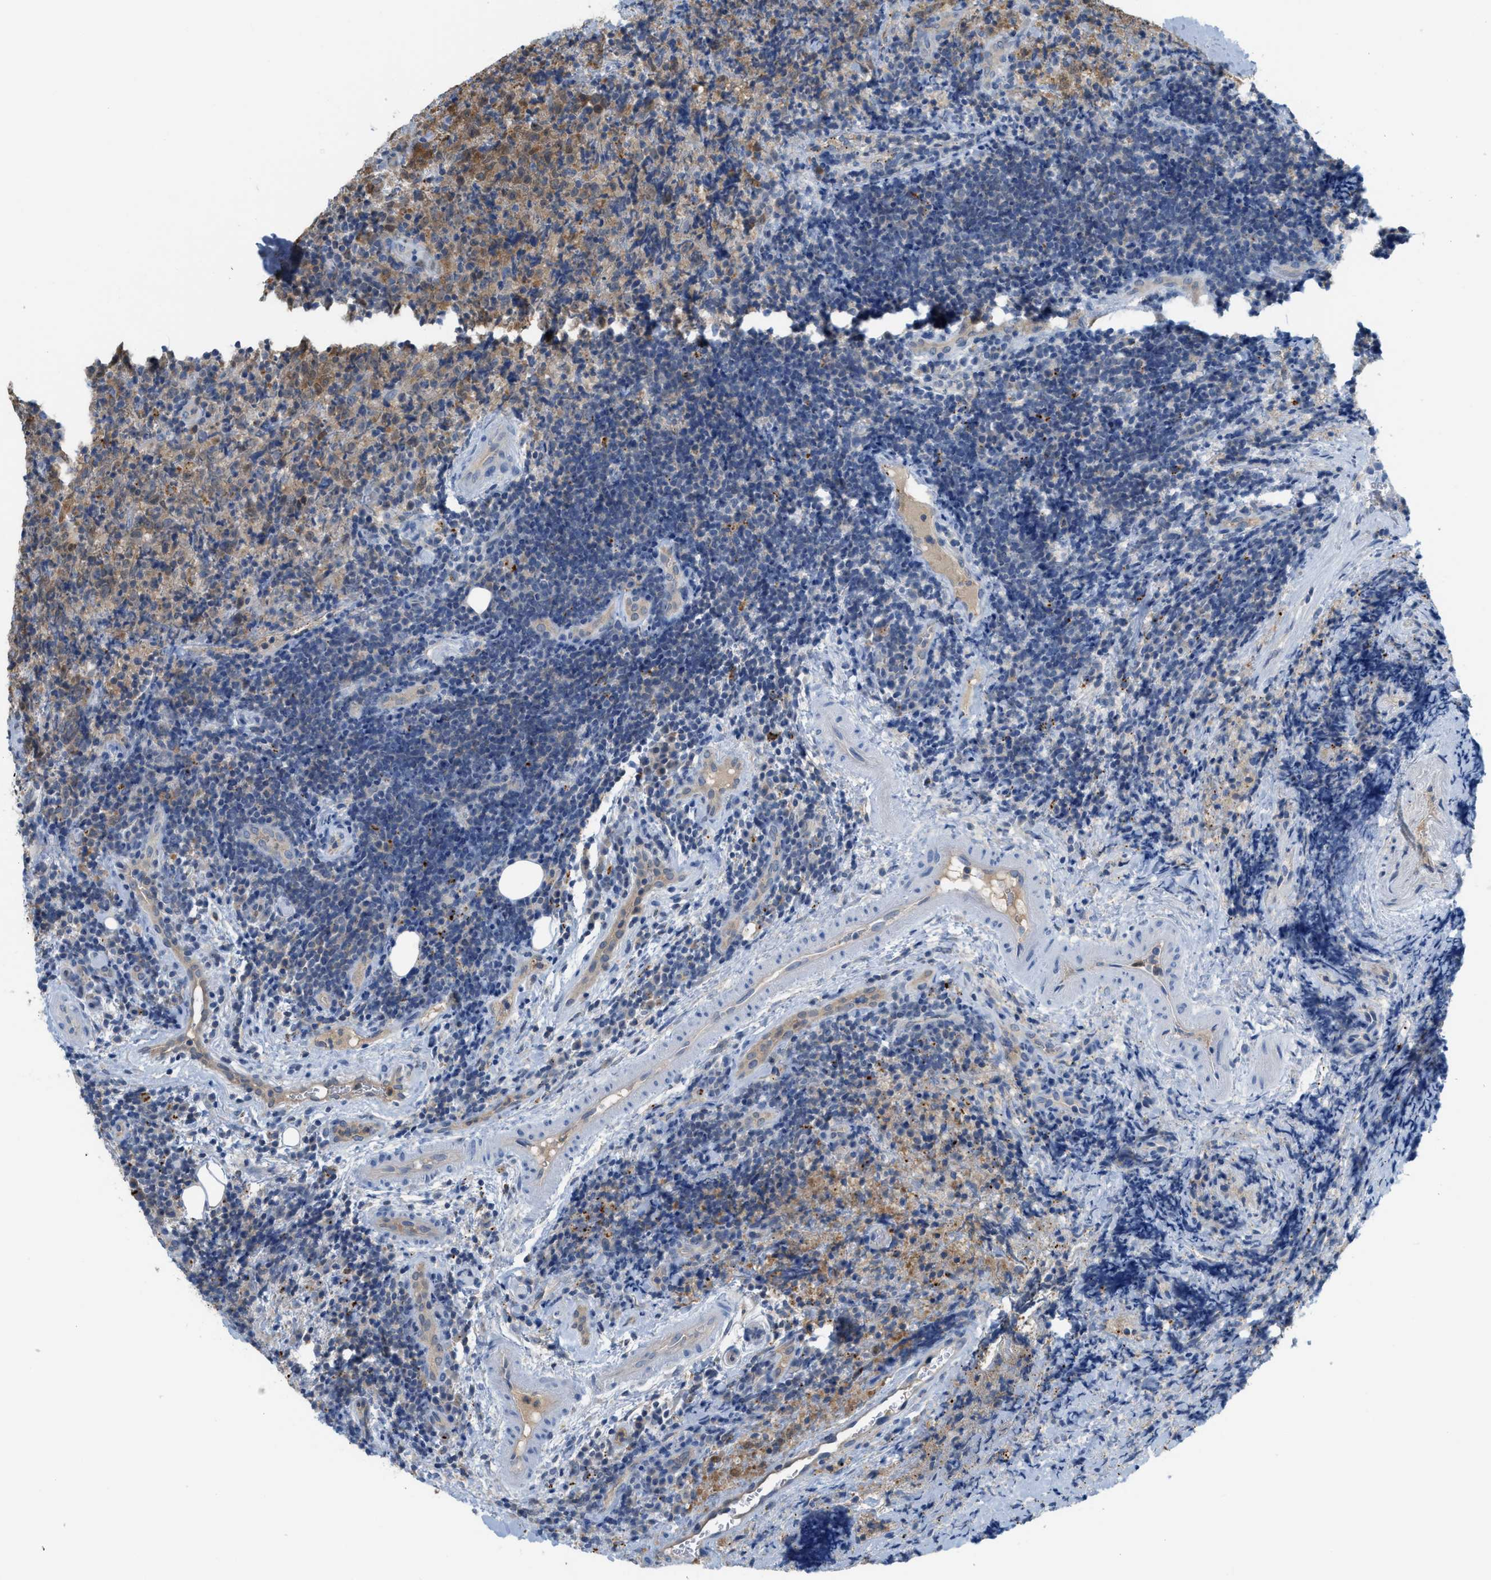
{"staining": {"intensity": "negative", "quantity": "none", "location": "none"}, "tissue": "lymphoma", "cell_type": "Tumor cells", "image_type": "cancer", "snomed": [{"axis": "morphology", "description": "Malignant lymphoma, non-Hodgkin's type, High grade"}, {"axis": "topography", "description": "Tonsil"}], "caption": "High magnification brightfield microscopy of lymphoma stained with DAB (brown) and counterstained with hematoxylin (blue): tumor cells show no significant staining. (DAB (3,3'-diaminobenzidine) immunohistochemistry (IHC) with hematoxylin counter stain).", "gene": "CSTB", "patient": {"sex": "female", "age": 36}}